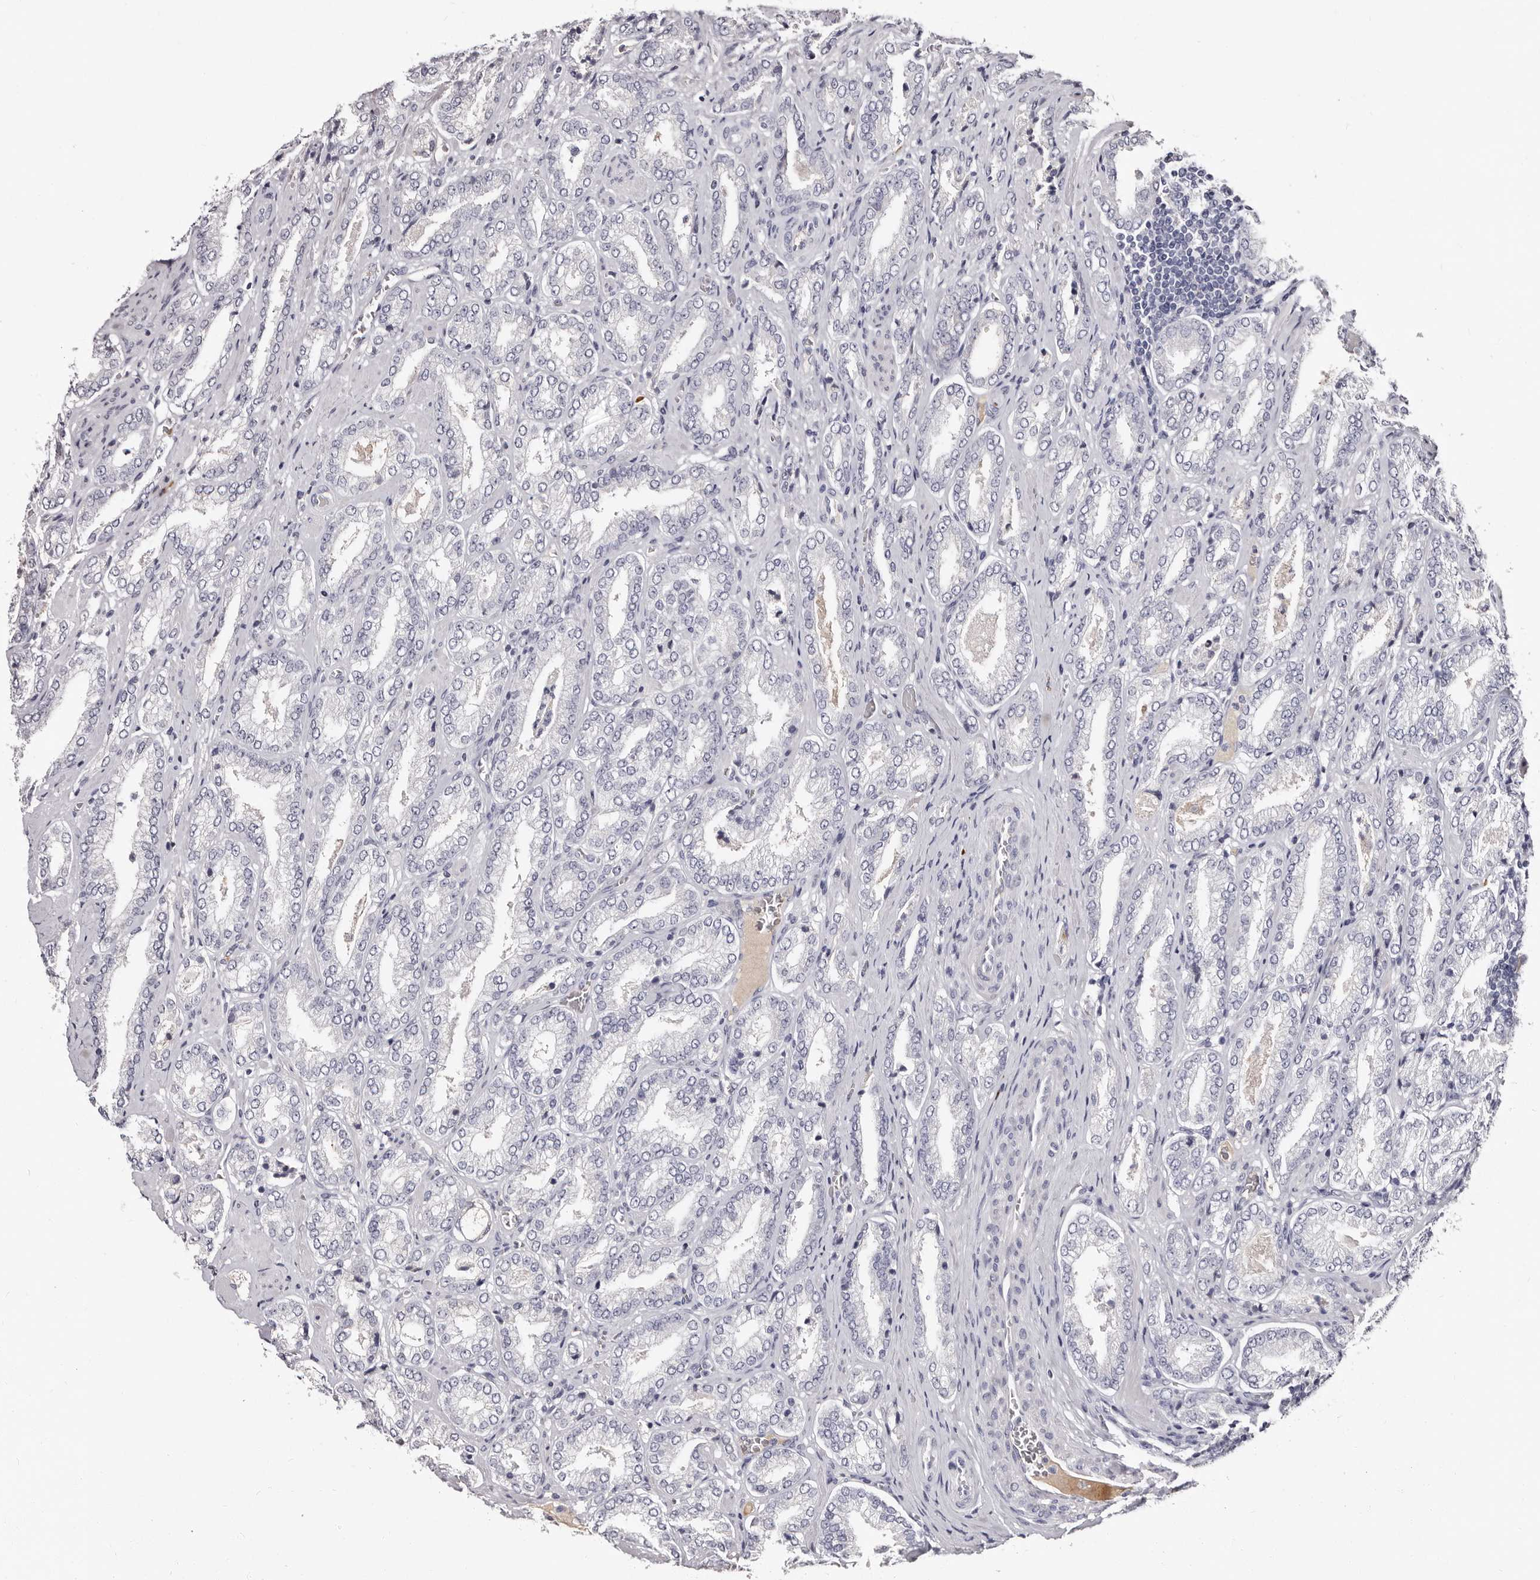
{"staining": {"intensity": "negative", "quantity": "none", "location": "none"}, "tissue": "prostate cancer", "cell_type": "Tumor cells", "image_type": "cancer", "snomed": [{"axis": "morphology", "description": "Adenocarcinoma, Low grade"}, {"axis": "topography", "description": "Prostate"}], "caption": "Tumor cells are negative for brown protein staining in prostate adenocarcinoma (low-grade). The staining is performed using DAB brown chromogen with nuclei counter-stained in using hematoxylin.", "gene": "TBC1D22B", "patient": {"sex": "male", "age": 62}}